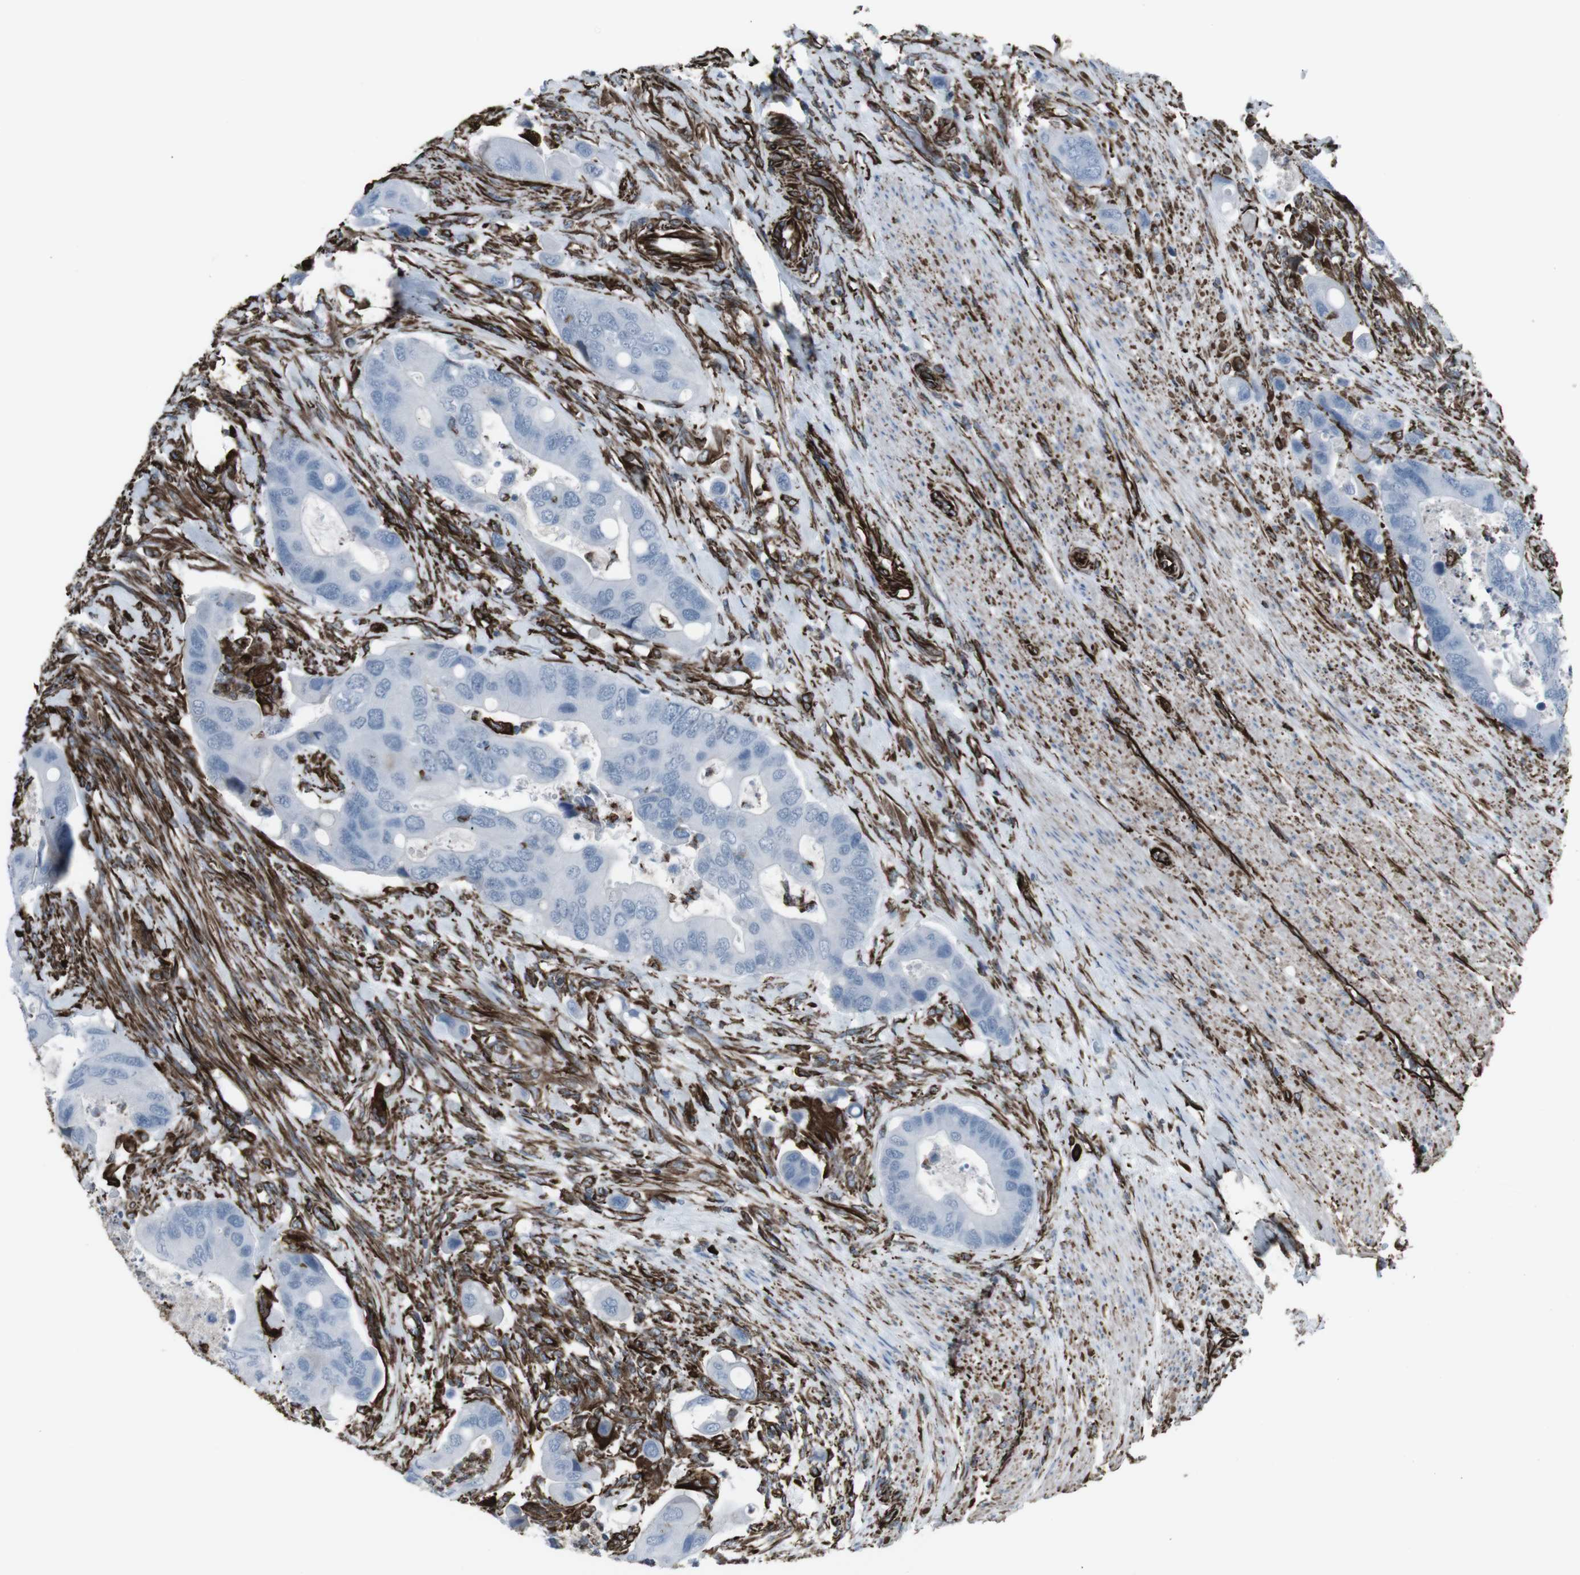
{"staining": {"intensity": "negative", "quantity": "none", "location": "none"}, "tissue": "colorectal cancer", "cell_type": "Tumor cells", "image_type": "cancer", "snomed": [{"axis": "morphology", "description": "Adenocarcinoma, NOS"}, {"axis": "topography", "description": "Rectum"}], "caption": "The photomicrograph shows no significant positivity in tumor cells of colorectal adenocarcinoma.", "gene": "ZDHHC6", "patient": {"sex": "female", "age": 57}}